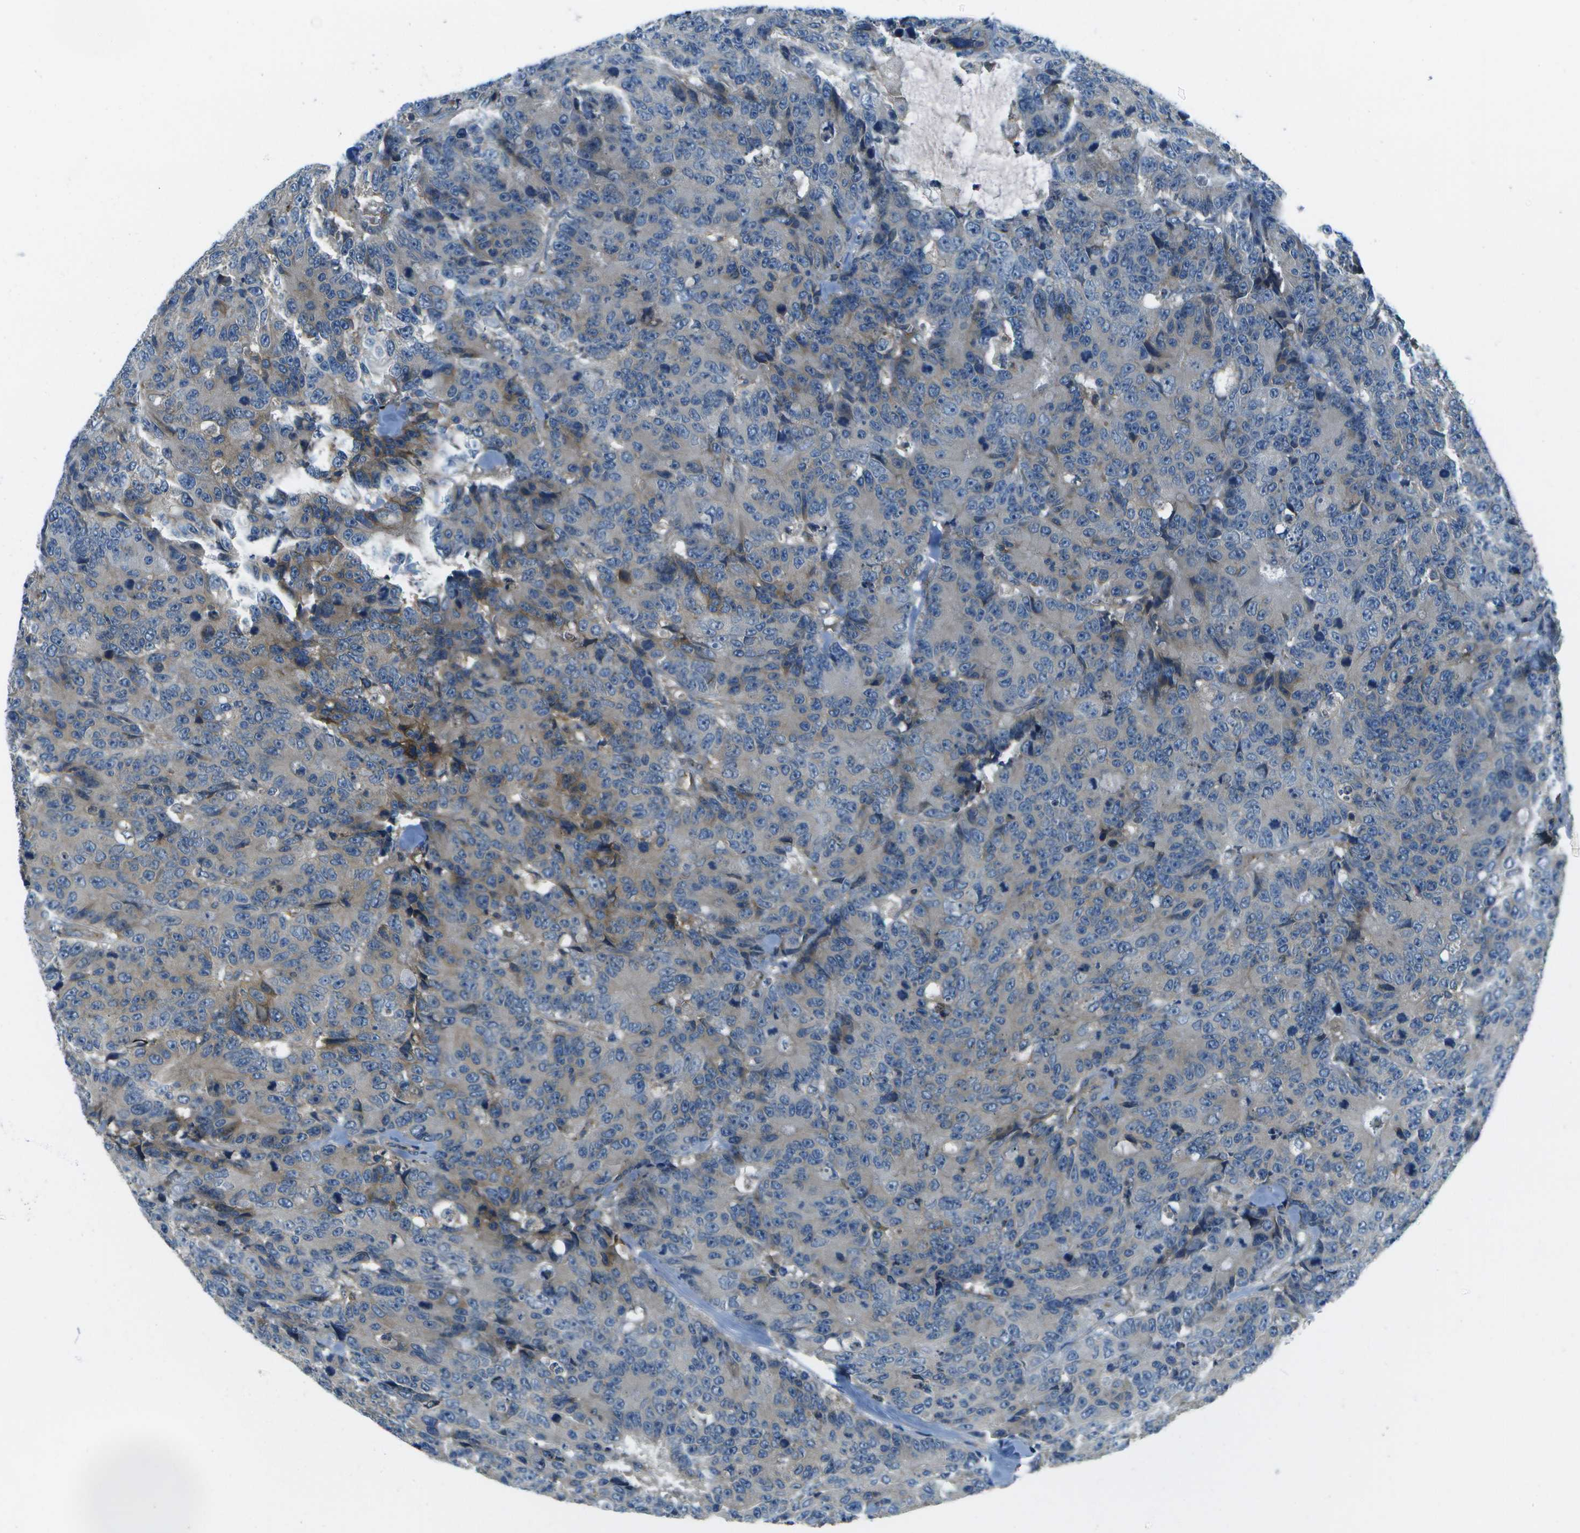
{"staining": {"intensity": "weak", "quantity": "25%-75%", "location": "cytoplasmic/membranous"}, "tissue": "colorectal cancer", "cell_type": "Tumor cells", "image_type": "cancer", "snomed": [{"axis": "morphology", "description": "Adenocarcinoma, NOS"}, {"axis": "topography", "description": "Colon"}], "caption": "Tumor cells demonstrate low levels of weak cytoplasmic/membranous expression in approximately 25%-75% of cells in colorectal cancer (adenocarcinoma).", "gene": "CTIF", "patient": {"sex": "female", "age": 86}}